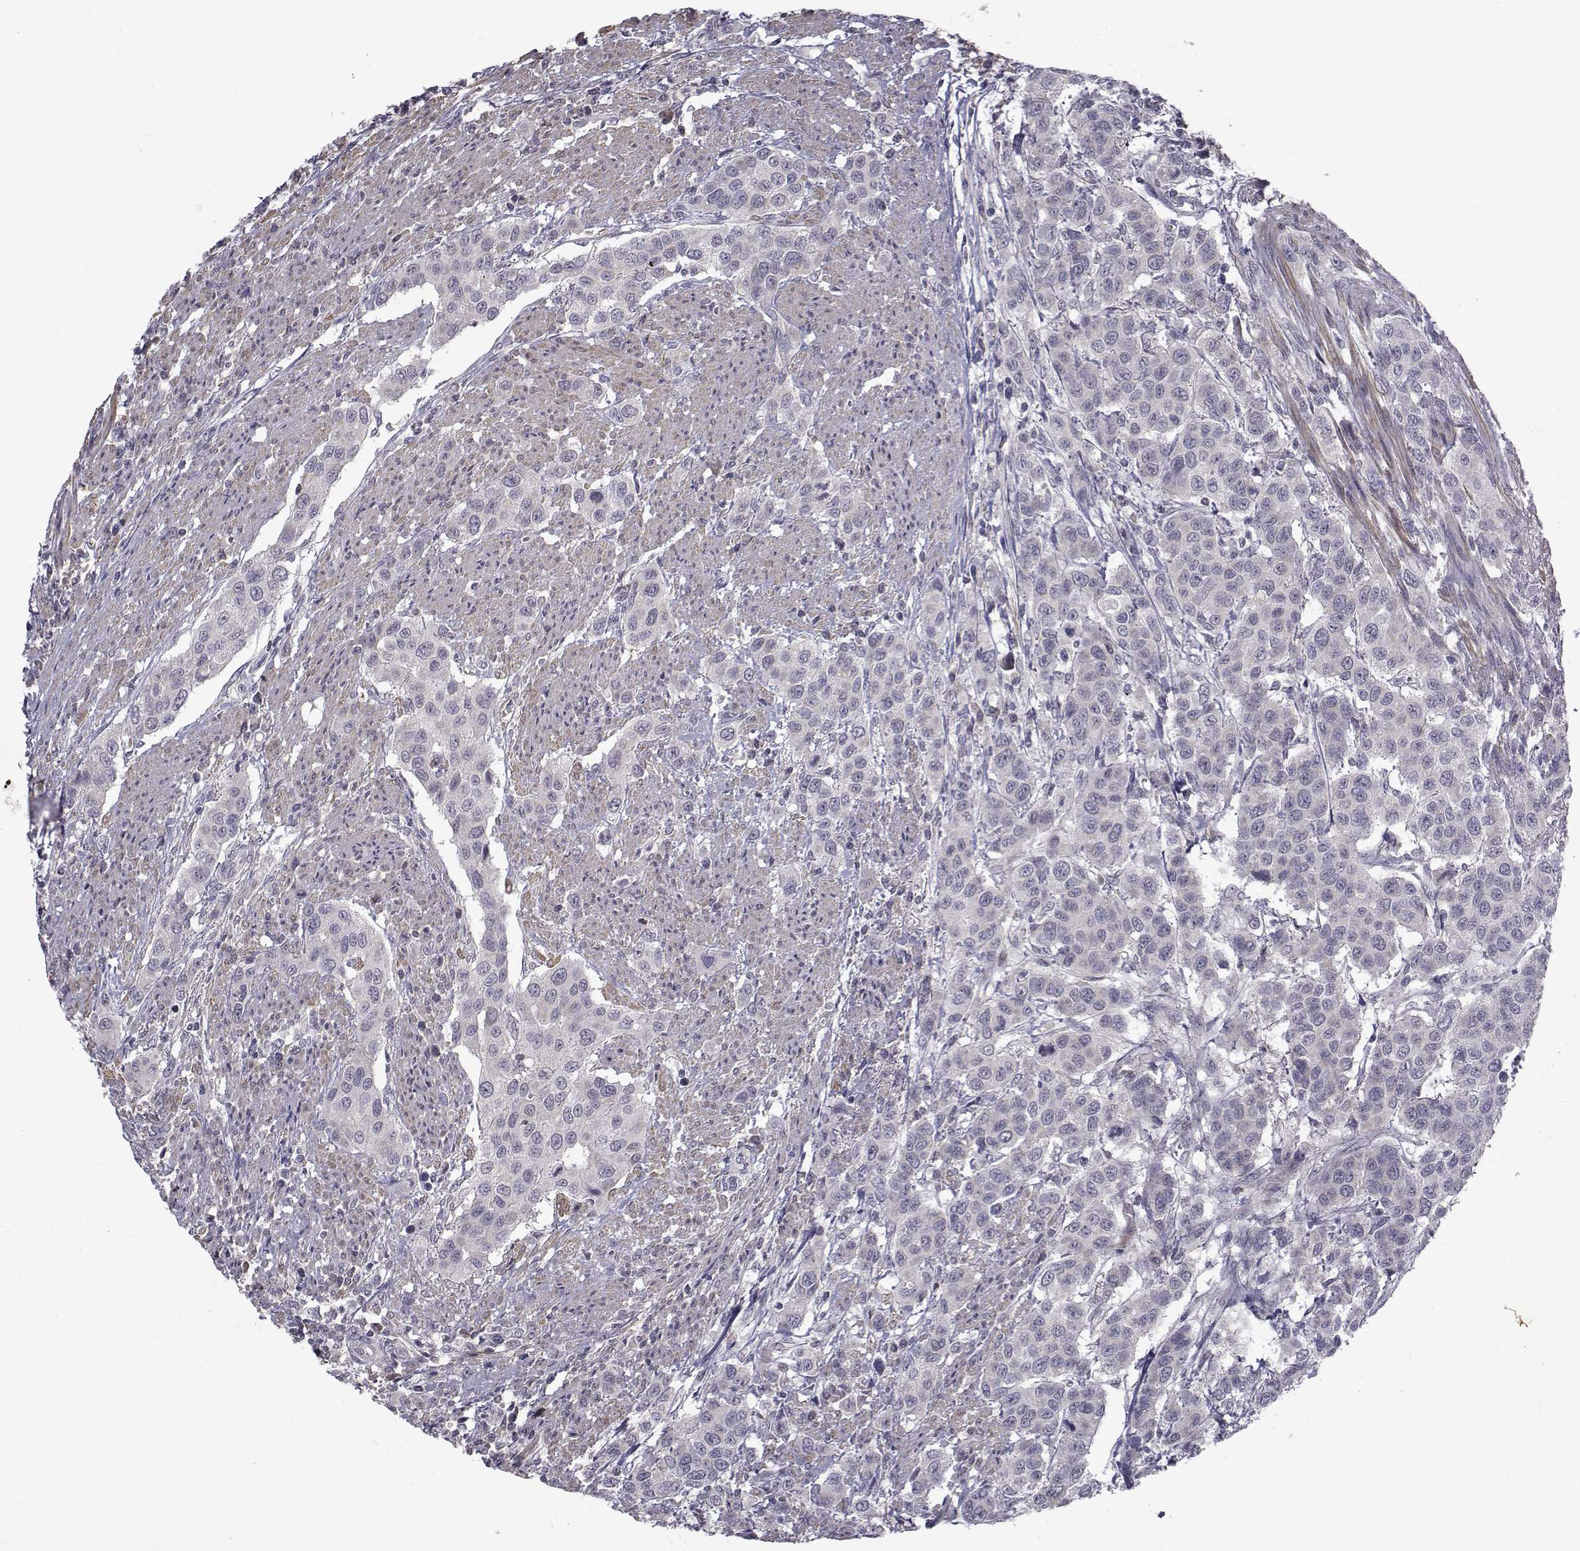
{"staining": {"intensity": "negative", "quantity": "none", "location": "none"}, "tissue": "urothelial cancer", "cell_type": "Tumor cells", "image_type": "cancer", "snomed": [{"axis": "morphology", "description": "Urothelial carcinoma, High grade"}, {"axis": "topography", "description": "Urinary bladder"}], "caption": "DAB (3,3'-diaminobenzidine) immunohistochemical staining of high-grade urothelial carcinoma demonstrates no significant staining in tumor cells.", "gene": "FDXR", "patient": {"sex": "female", "age": 58}}